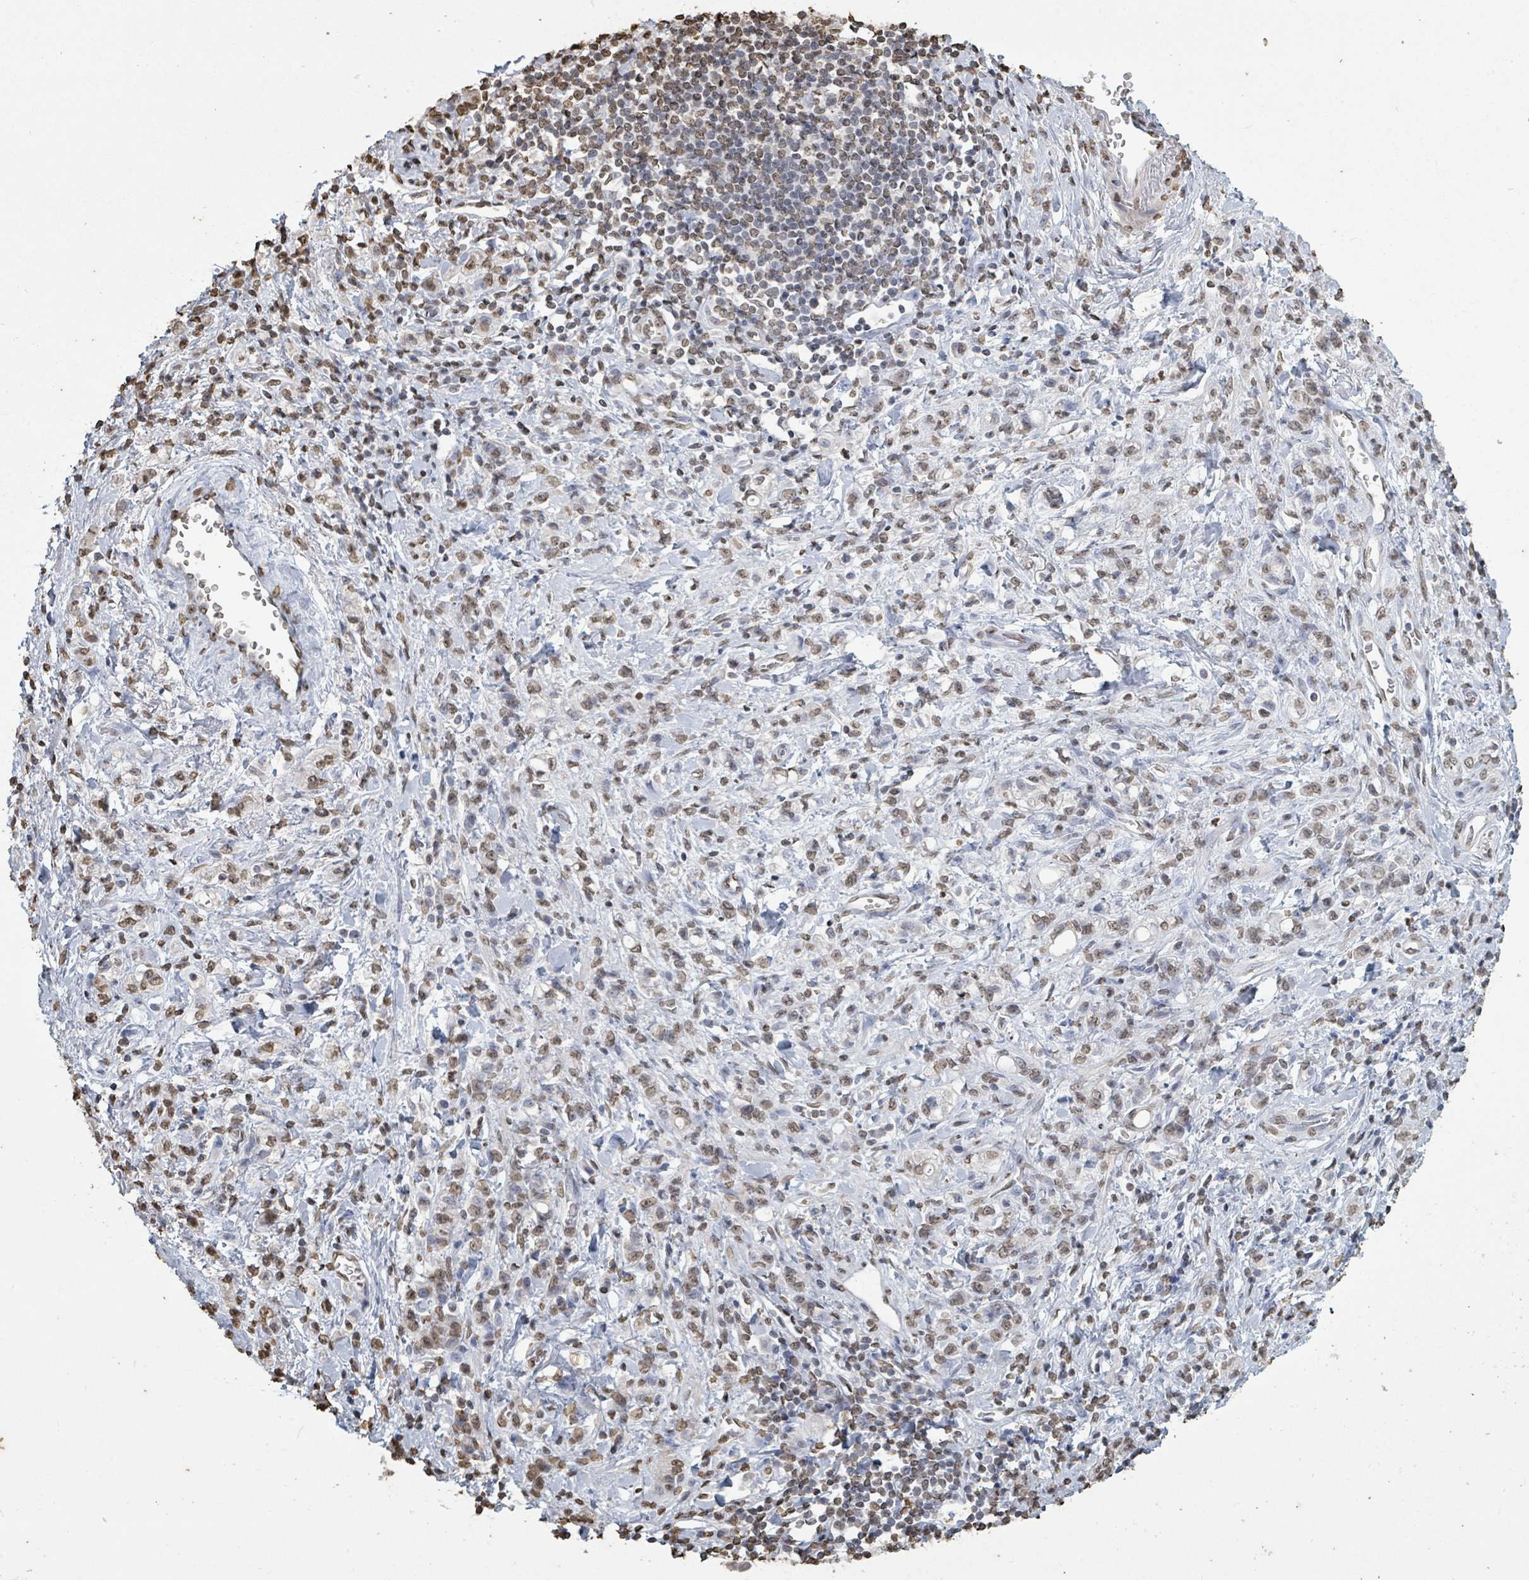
{"staining": {"intensity": "weak", "quantity": ">75%", "location": "nuclear"}, "tissue": "stomach cancer", "cell_type": "Tumor cells", "image_type": "cancer", "snomed": [{"axis": "morphology", "description": "Adenocarcinoma, NOS"}, {"axis": "topography", "description": "Stomach"}], "caption": "An IHC micrograph of neoplastic tissue is shown. Protein staining in brown highlights weak nuclear positivity in adenocarcinoma (stomach) within tumor cells. The protein of interest is stained brown, and the nuclei are stained in blue (DAB (3,3'-diaminobenzidine) IHC with brightfield microscopy, high magnification).", "gene": "MRPS12", "patient": {"sex": "male", "age": 77}}